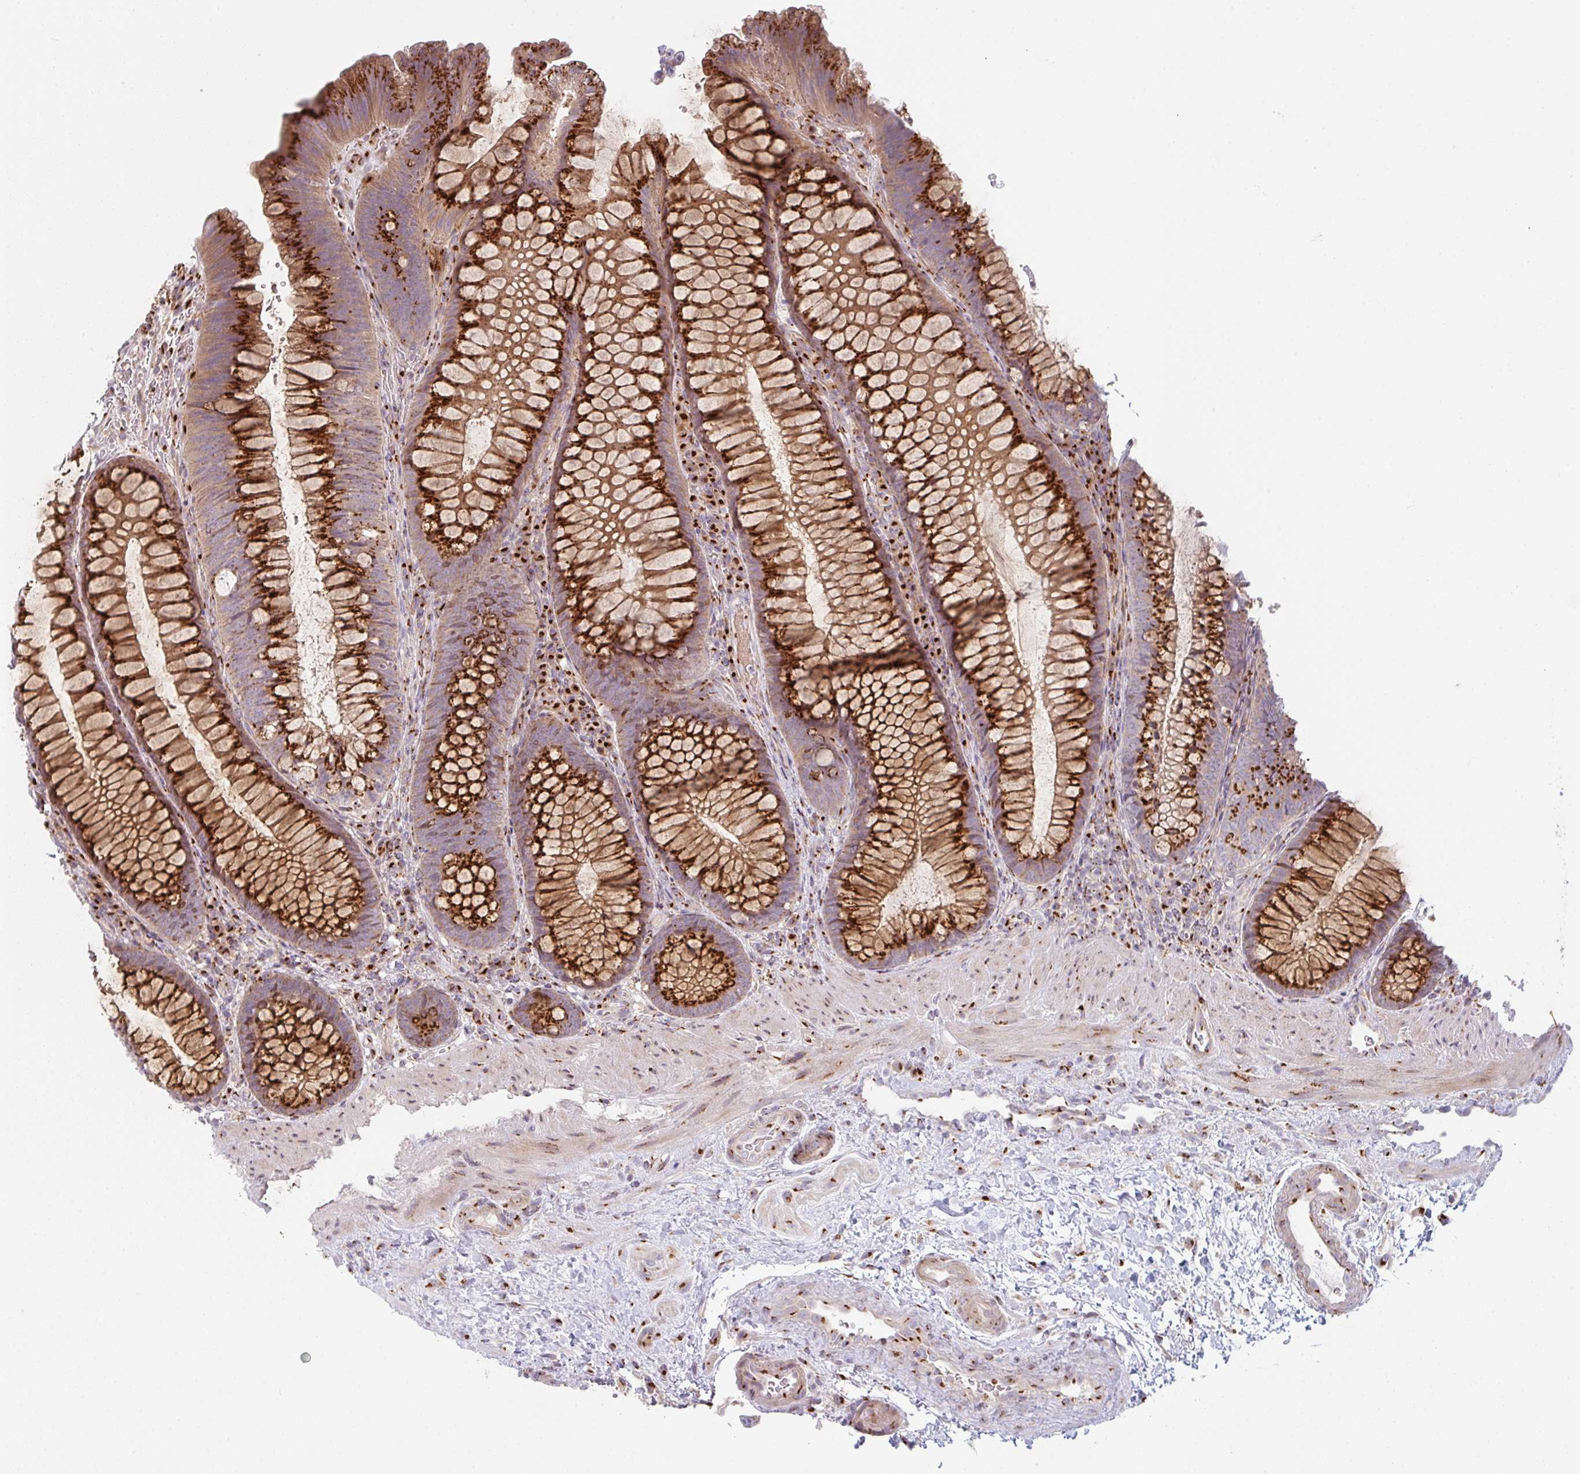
{"staining": {"intensity": "moderate", "quantity": "25%-75%", "location": "cytoplasmic/membranous"}, "tissue": "colon", "cell_type": "Endothelial cells", "image_type": "normal", "snomed": [{"axis": "morphology", "description": "Normal tissue, NOS"}, {"axis": "morphology", "description": "Adenoma, NOS"}, {"axis": "topography", "description": "Soft tissue"}, {"axis": "topography", "description": "Colon"}], "caption": "Immunohistochemistry (IHC) staining of benign colon, which demonstrates medium levels of moderate cytoplasmic/membranous staining in approximately 25%-75% of endothelial cells indicating moderate cytoplasmic/membranous protein positivity. The staining was performed using DAB (3,3'-diaminobenzidine) (brown) for protein detection and nuclei were counterstained in hematoxylin (blue).", "gene": "GVQW3", "patient": {"sex": "male", "age": 47}}